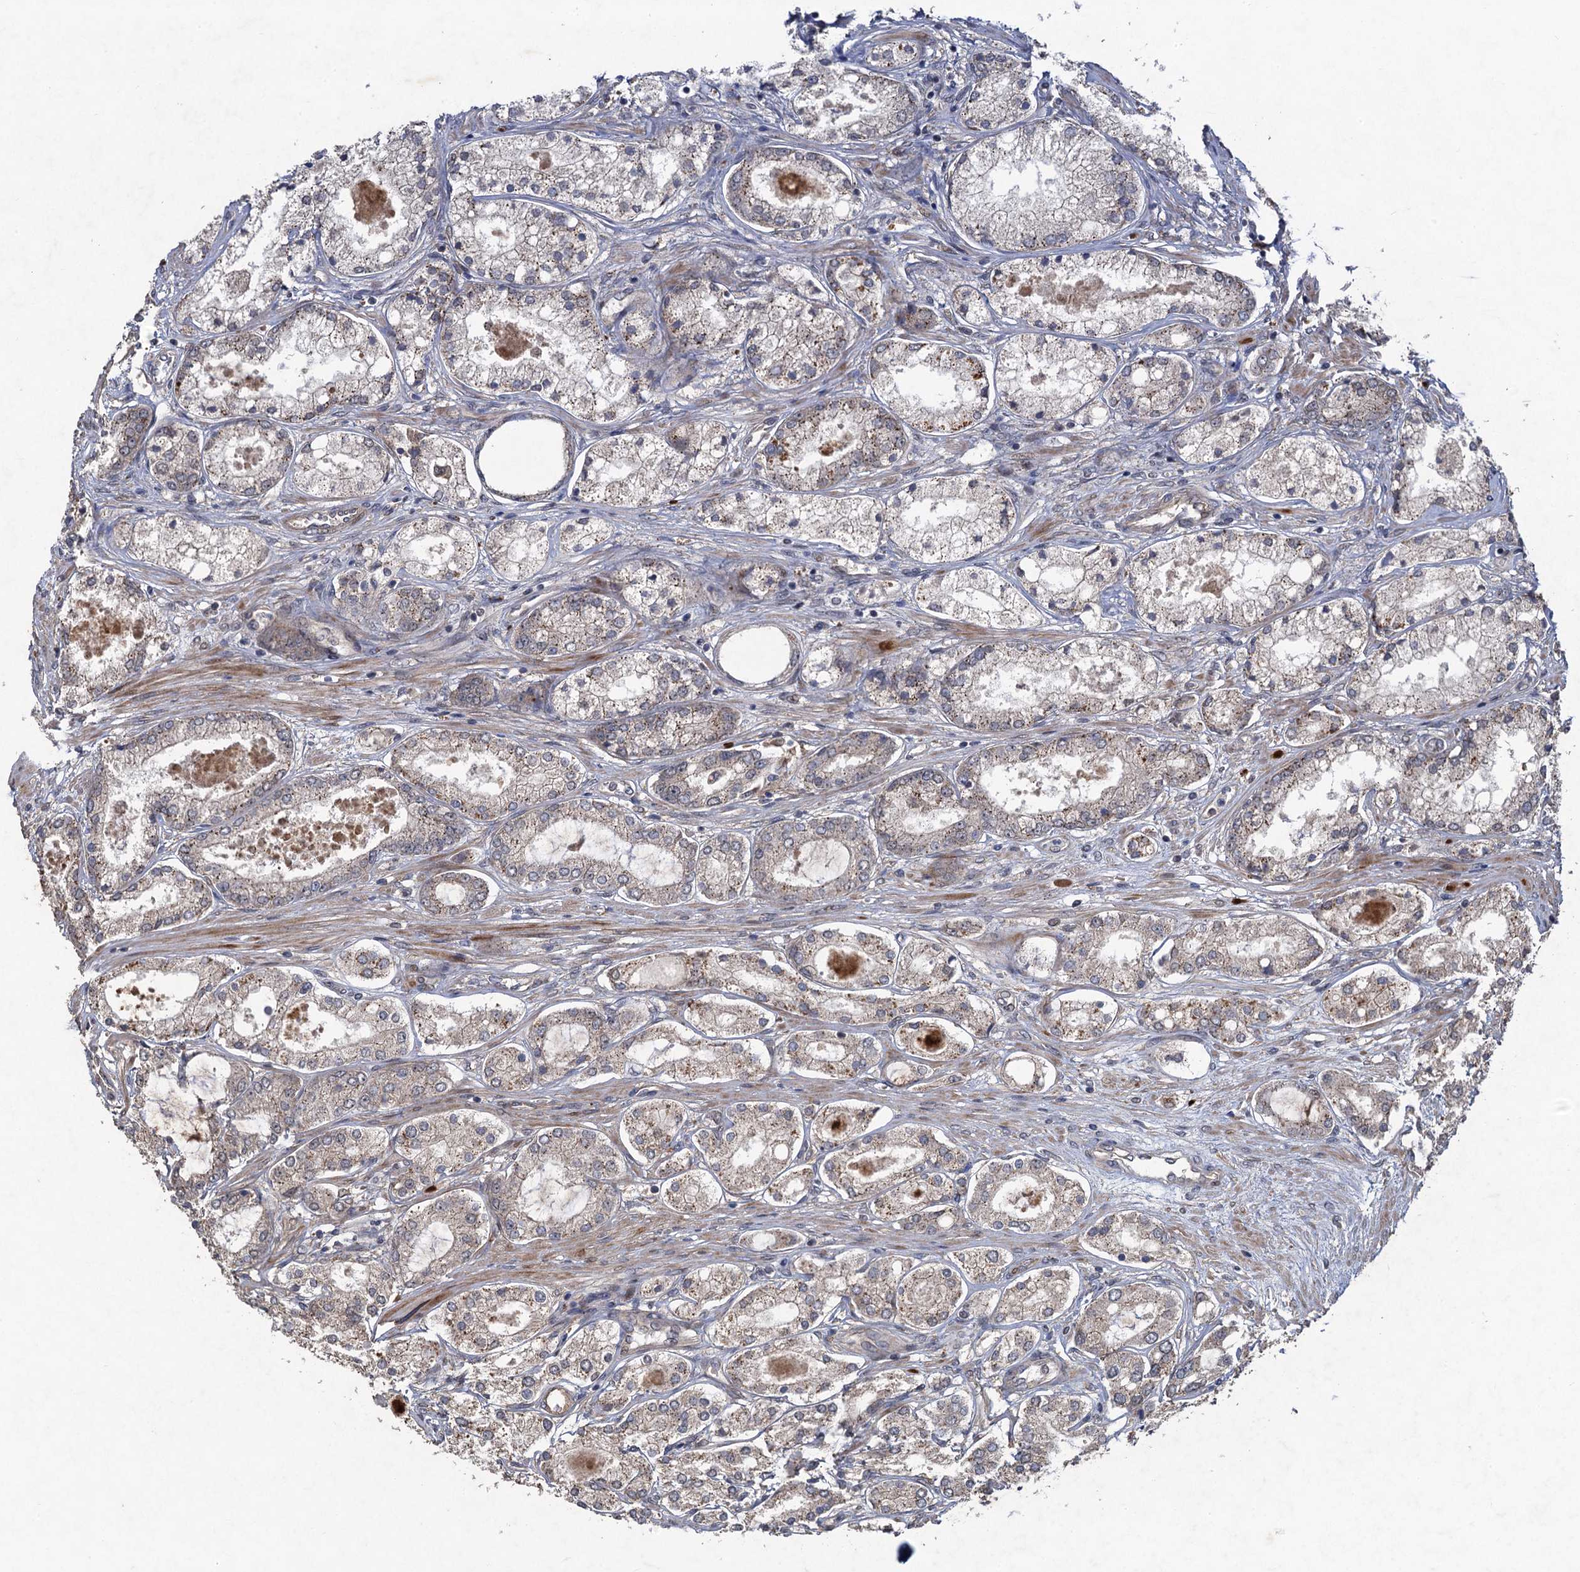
{"staining": {"intensity": "weak", "quantity": "25%-75%", "location": "cytoplasmic/membranous"}, "tissue": "prostate cancer", "cell_type": "Tumor cells", "image_type": "cancer", "snomed": [{"axis": "morphology", "description": "Adenocarcinoma, Low grade"}, {"axis": "topography", "description": "Prostate"}], "caption": "The histopathology image shows staining of prostate cancer, revealing weak cytoplasmic/membranous protein staining (brown color) within tumor cells. The protein of interest is stained brown, and the nuclei are stained in blue (DAB IHC with brightfield microscopy, high magnification).", "gene": "NUDT22", "patient": {"sex": "male", "age": 68}}